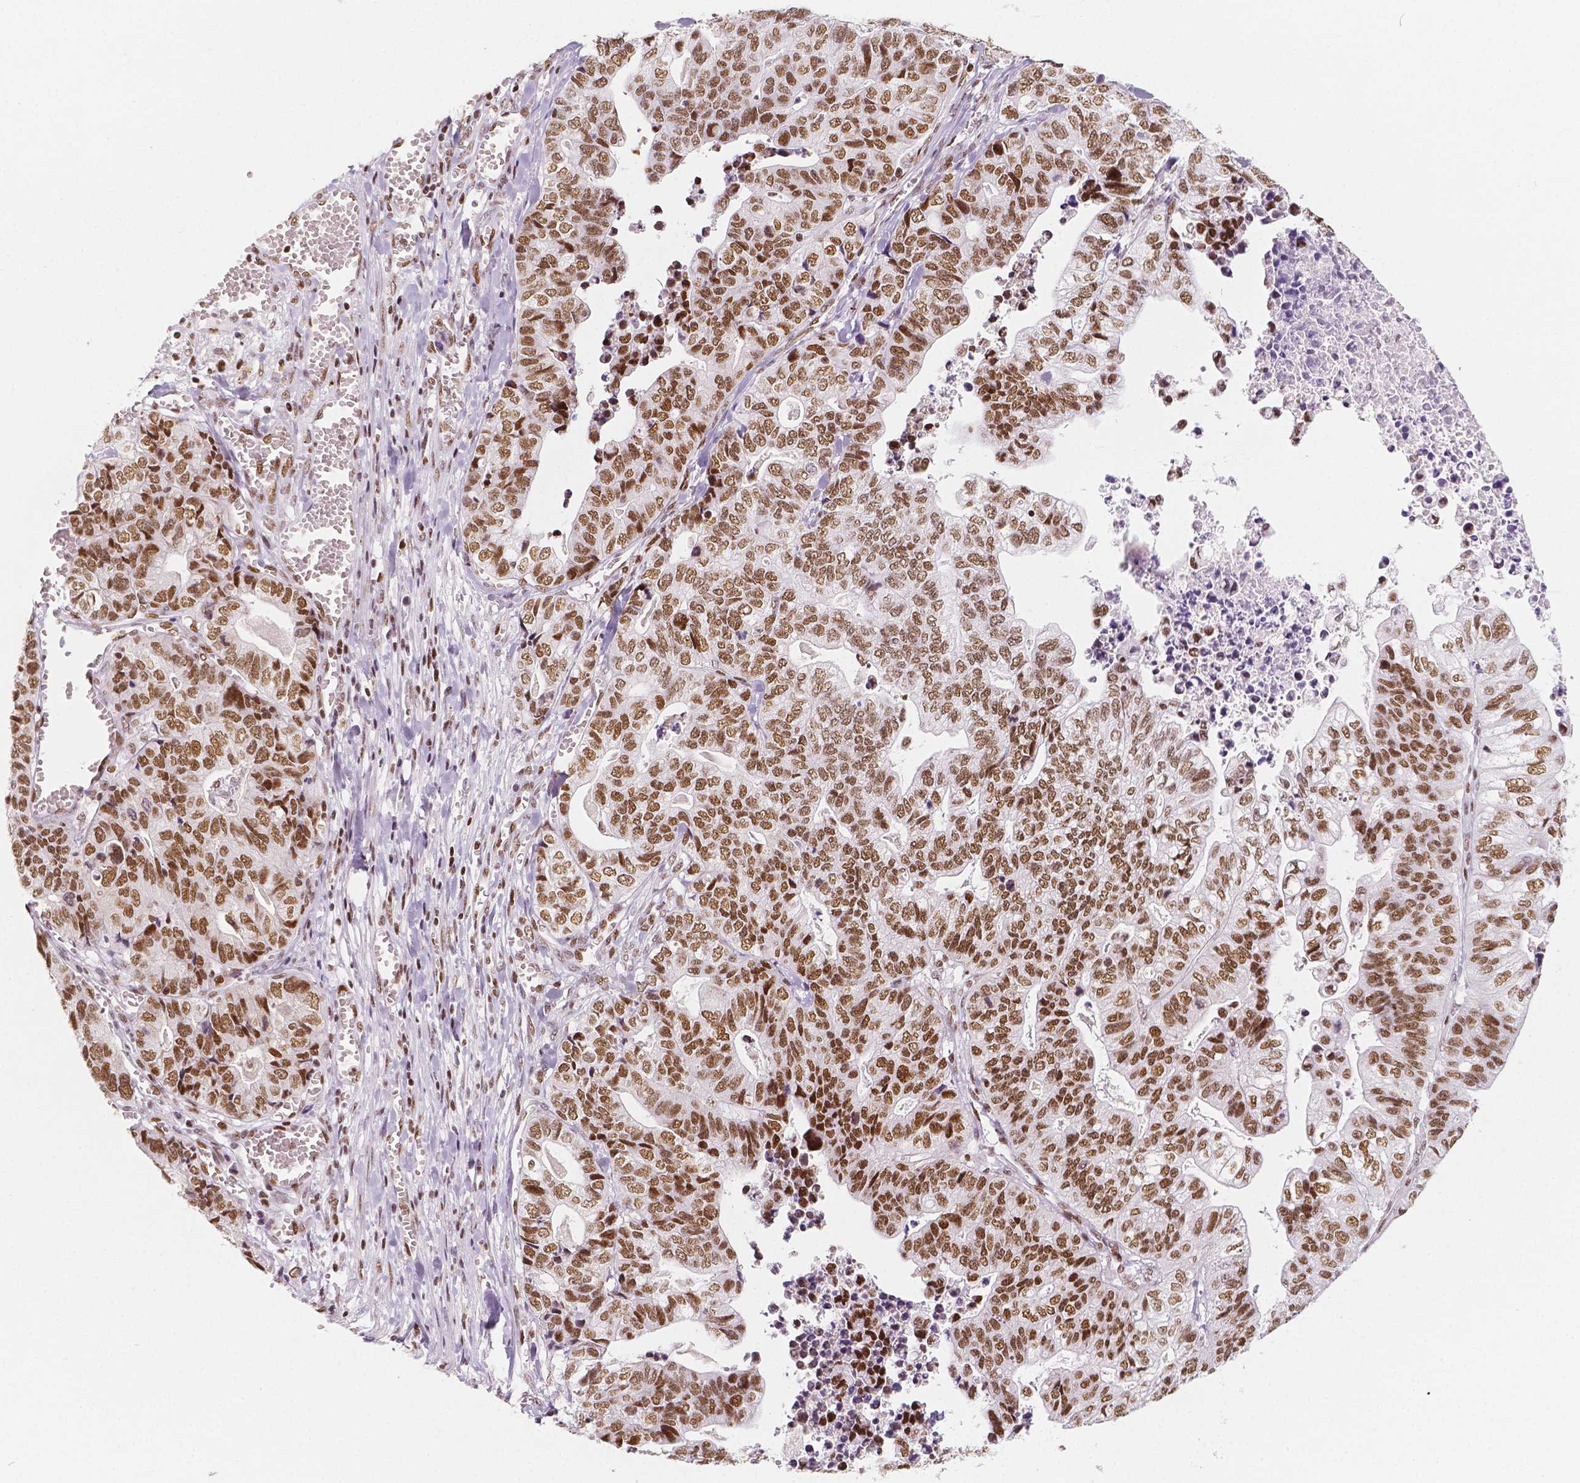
{"staining": {"intensity": "moderate", "quantity": ">75%", "location": "nuclear"}, "tissue": "stomach cancer", "cell_type": "Tumor cells", "image_type": "cancer", "snomed": [{"axis": "morphology", "description": "Adenocarcinoma, NOS"}, {"axis": "topography", "description": "Stomach, upper"}], "caption": "Brown immunohistochemical staining in human stomach adenocarcinoma shows moderate nuclear expression in approximately >75% of tumor cells.", "gene": "HDAC1", "patient": {"sex": "female", "age": 67}}